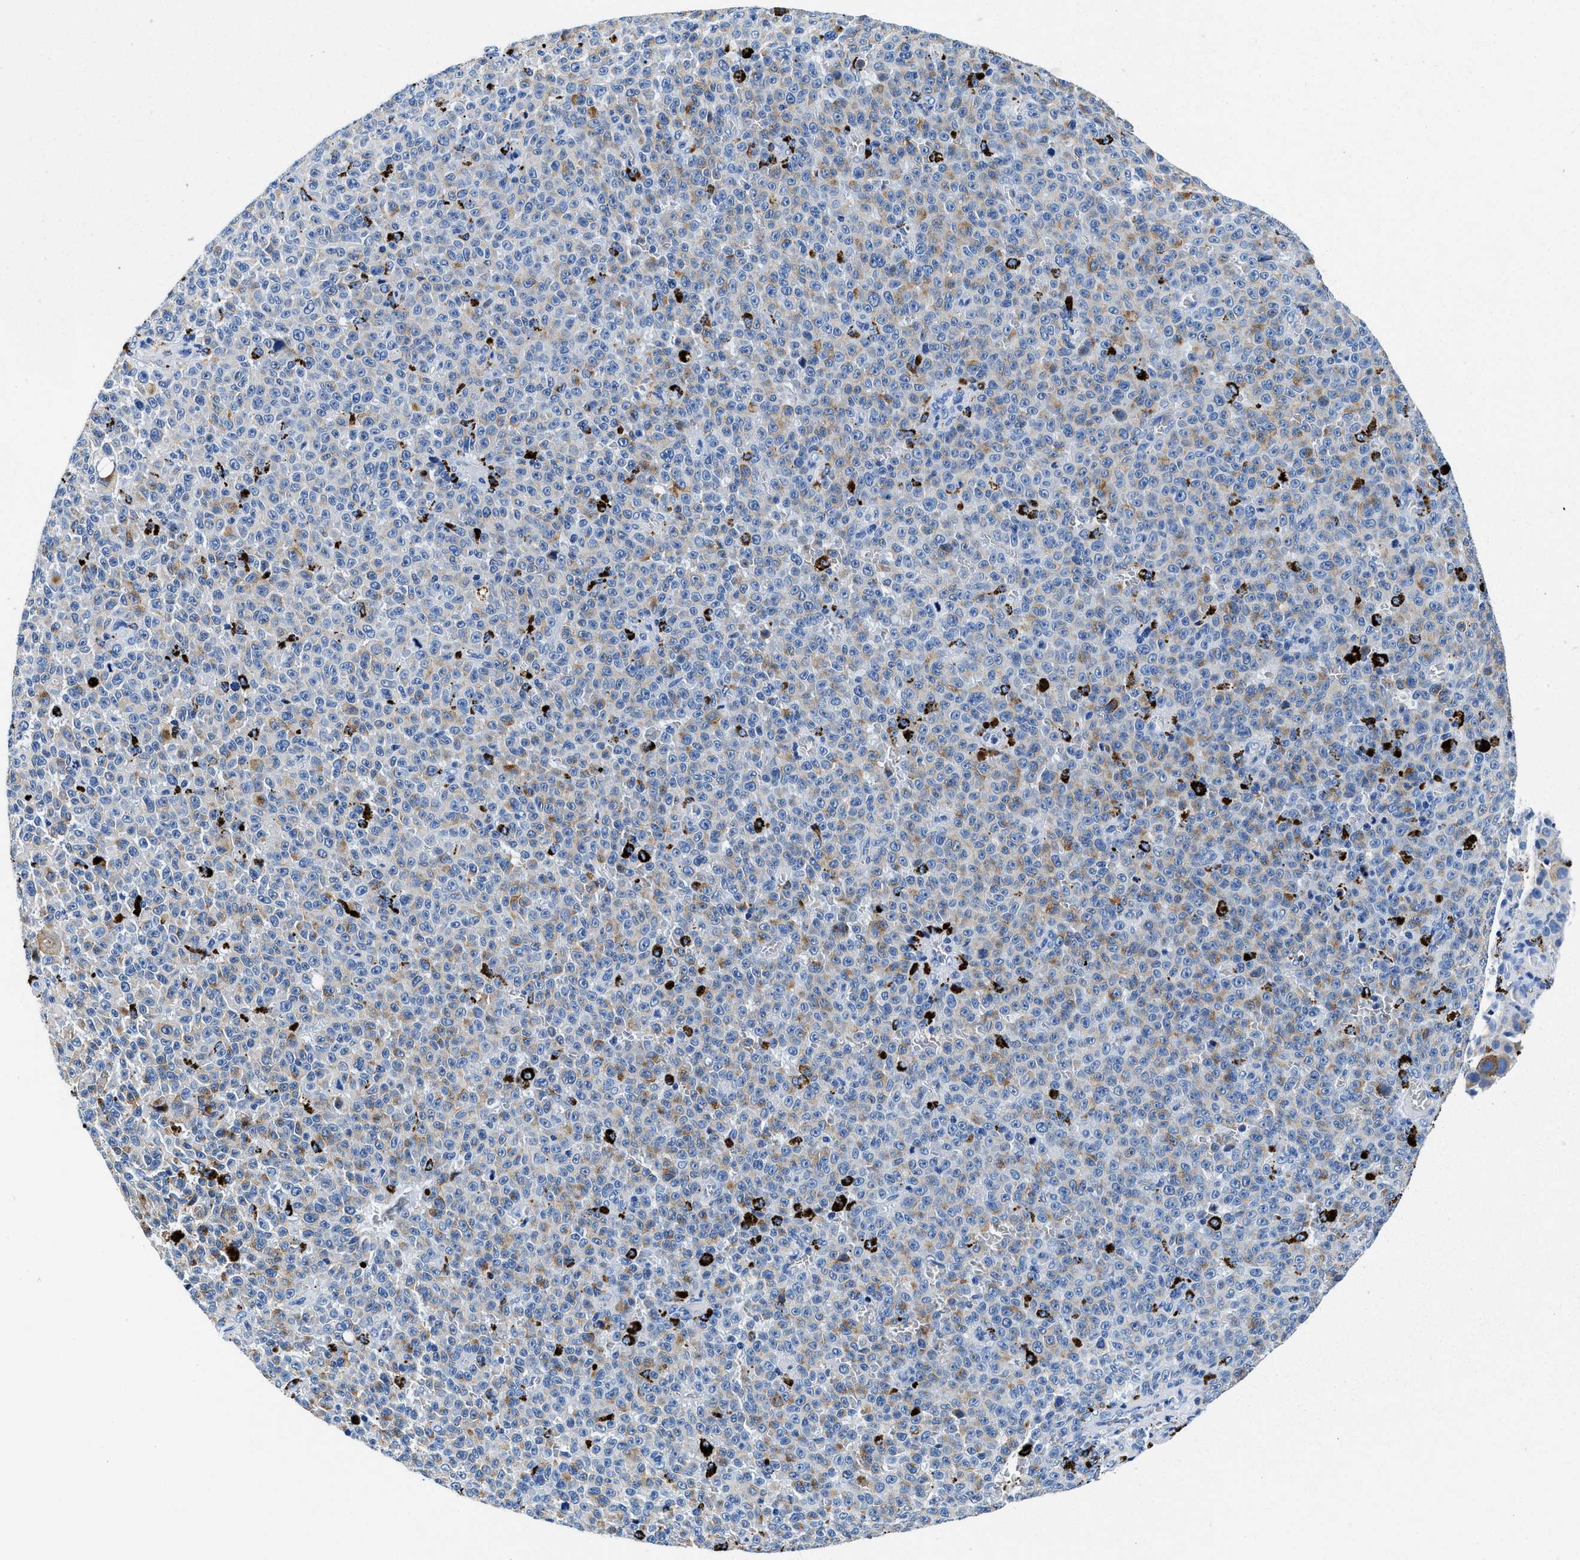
{"staining": {"intensity": "weak", "quantity": "<25%", "location": "cytoplasmic/membranous"}, "tissue": "melanoma", "cell_type": "Tumor cells", "image_type": "cancer", "snomed": [{"axis": "morphology", "description": "Malignant melanoma, NOS"}, {"axis": "topography", "description": "Skin"}], "caption": "A histopathology image of human malignant melanoma is negative for staining in tumor cells. Nuclei are stained in blue.", "gene": "OR14K1", "patient": {"sex": "female", "age": 82}}